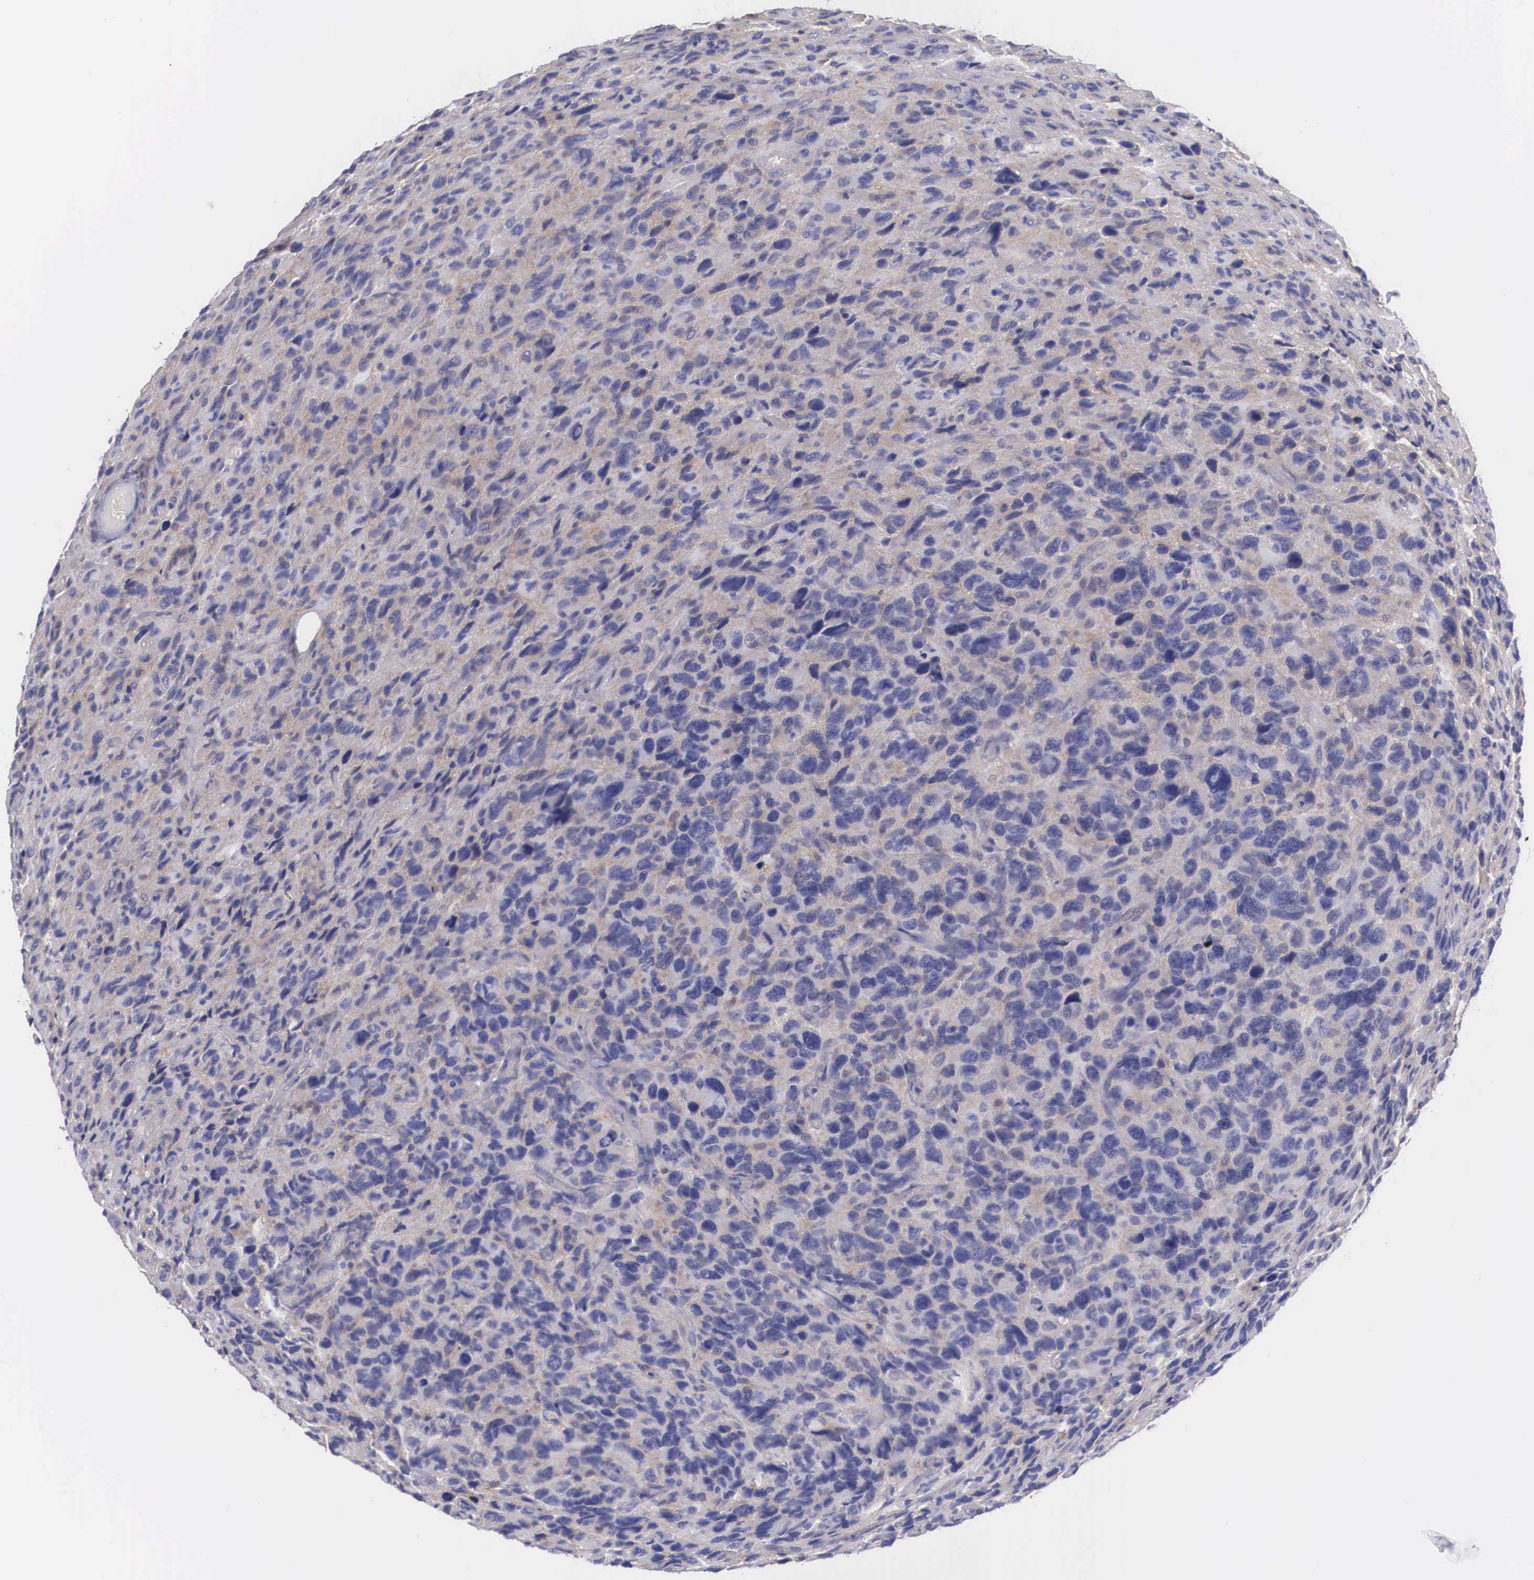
{"staining": {"intensity": "negative", "quantity": "none", "location": "none"}, "tissue": "glioma", "cell_type": "Tumor cells", "image_type": "cancer", "snomed": [{"axis": "morphology", "description": "Glioma, malignant, High grade"}, {"axis": "topography", "description": "Brain"}], "caption": "Tumor cells show no significant protein staining in high-grade glioma (malignant).", "gene": "NR4A2", "patient": {"sex": "female", "age": 60}}